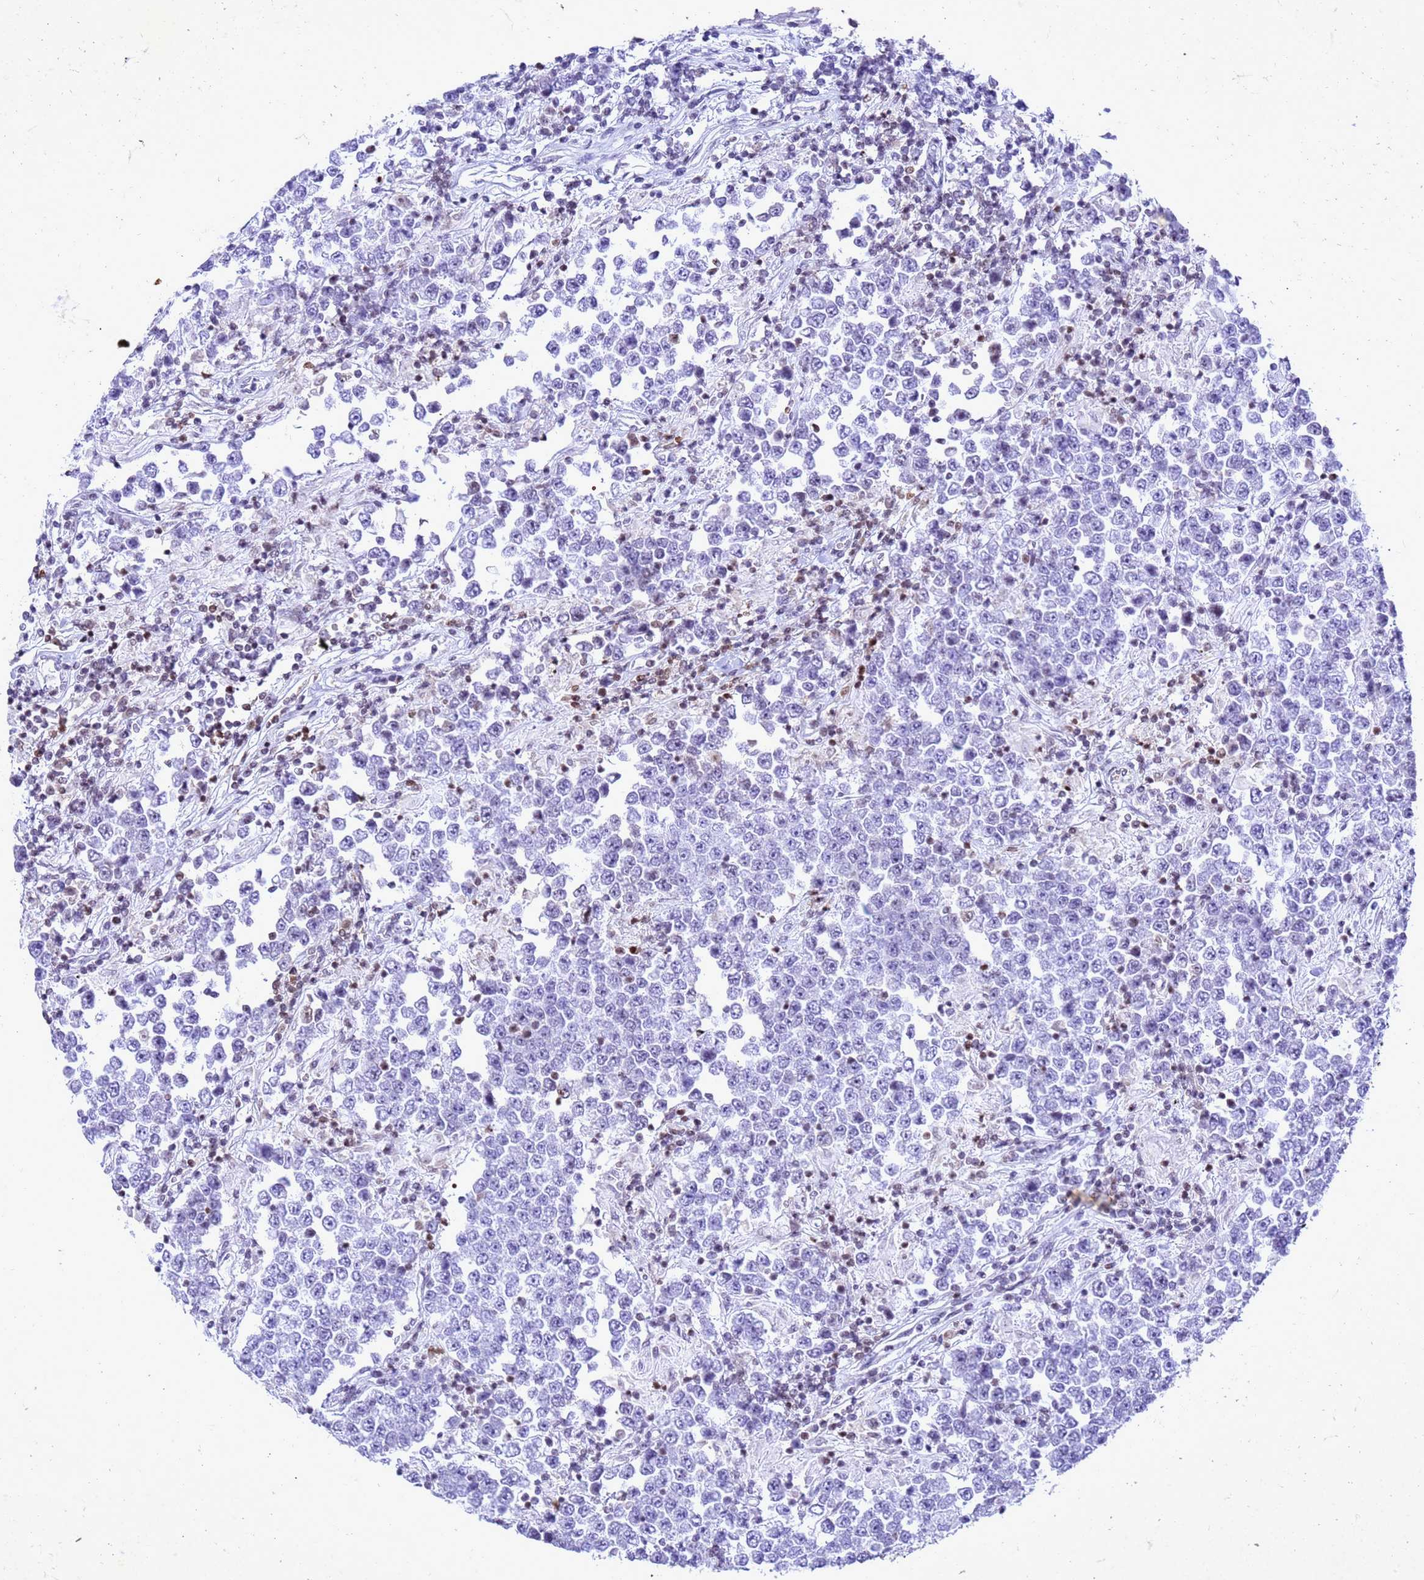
{"staining": {"intensity": "negative", "quantity": "none", "location": "none"}, "tissue": "testis cancer", "cell_type": "Tumor cells", "image_type": "cancer", "snomed": [{"axis": "morphology", "description": "Normal tissue, NOS"}, {"axis": "morphology", "description": "Urothelial carcinoma, High grade"}, {"axis": "morphology", "description": "Seminoma, NOS"}, {"axis": "morphology", "description": "Carcinoma, Embryonal, NOS"}, {"axis": "topography", "description": "Urinary bladder"}, {"axis": "topography", "description": "Testis"}], "caption": "Tumor cells show no significant expression in testis cancer (seminoma).", "gene": "COPS9", "patient": {"sex": "male", "age": 41}}